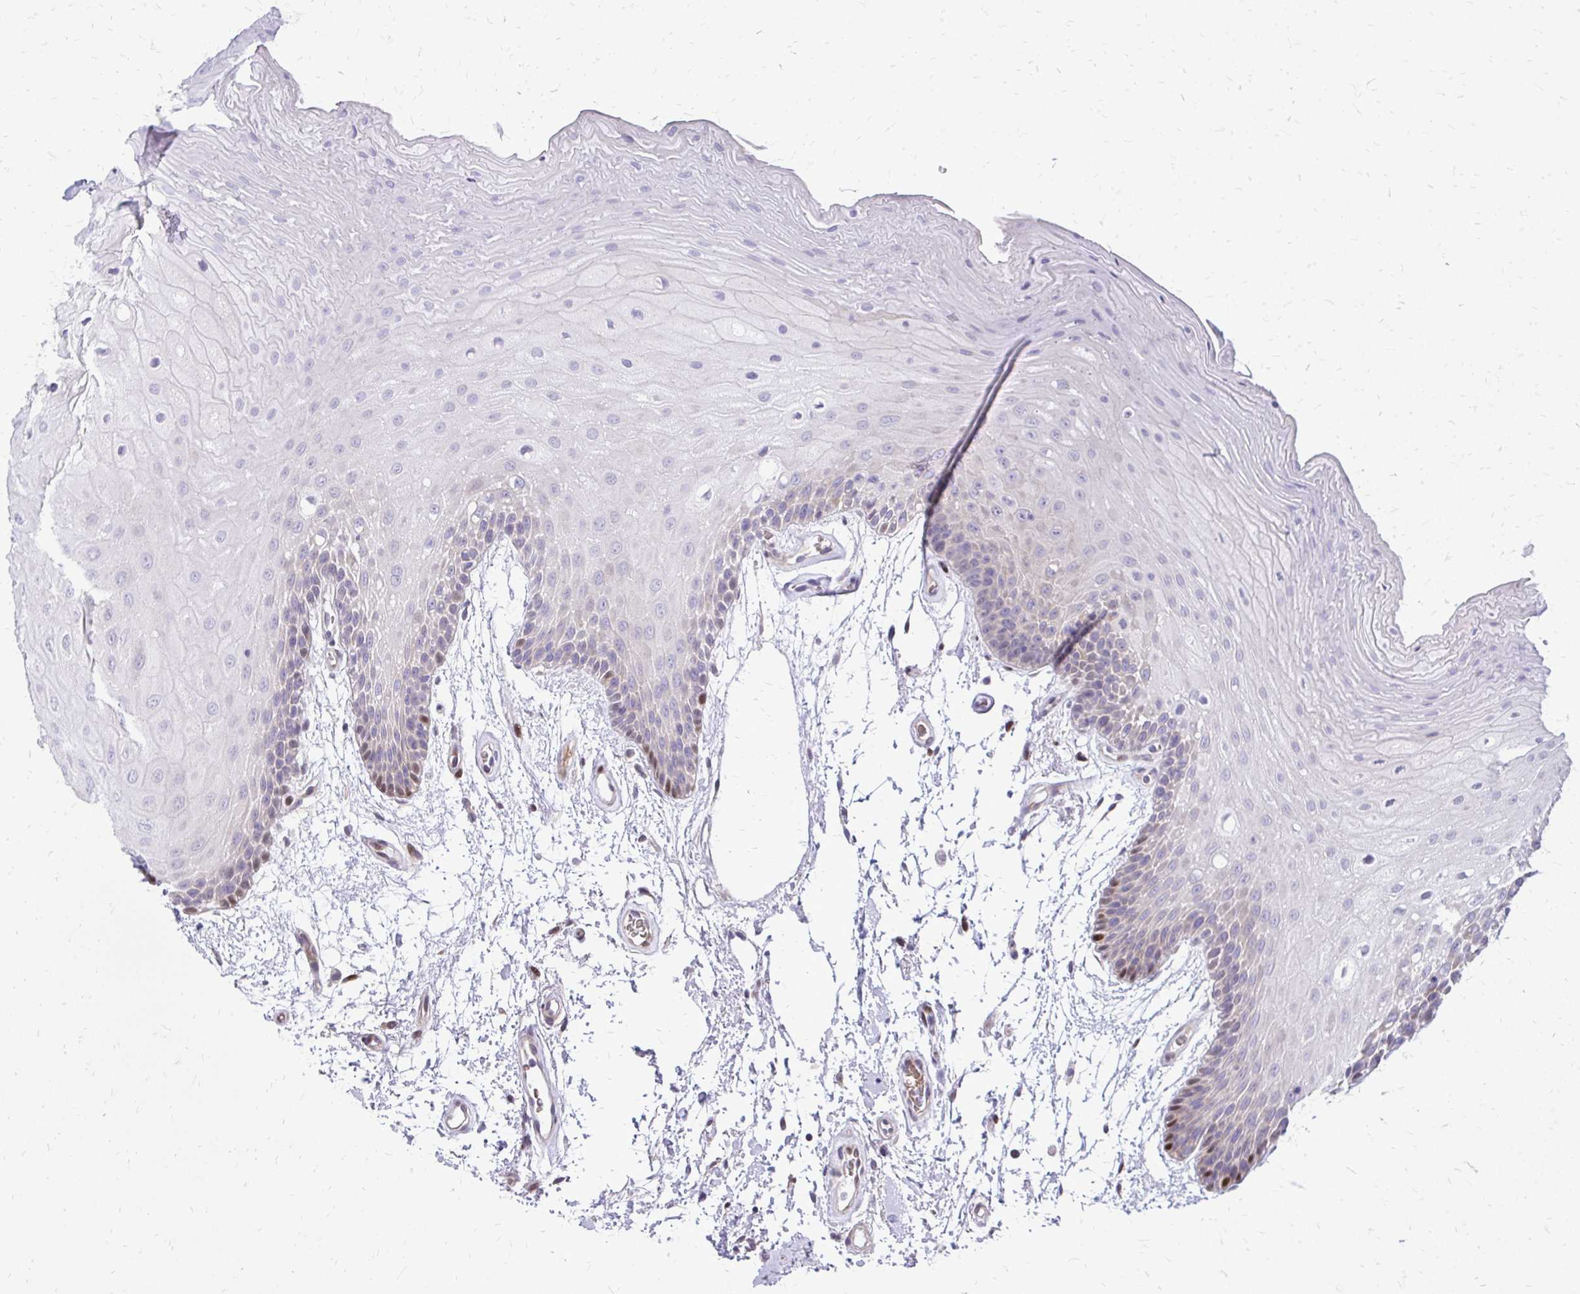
{"staining": {"intensity": "moderate", "quantity": "<25%", "location": "nuclear"}, "tissue": "oral mucosa", "cell_type": "Squamous epithelial cells", "image_type": "normal", "snomed": [{"axis": "morphology", "description": "Normal tissue, NOS"}, {"axis": "morphology", "description": "Squamous cell carcinoma, NOS"}, {"axis": "topography", "description": "Oral tissue"}, {"axis": "topography", "description": "Tounge, NOS"}, {"axis": "topography", "description": "Head-Neck"}], "caption": "This micrograph displays benign oral mucosa stained with immunohistochemistry (IHC) to label a protein in brown. The nuclear of squamous epithelial cells show moderate positivity for the protein. Nuclei are counter-stained blue.", "gene": "PPDPFL", "patient": {"sex": "male", "age": 62}}